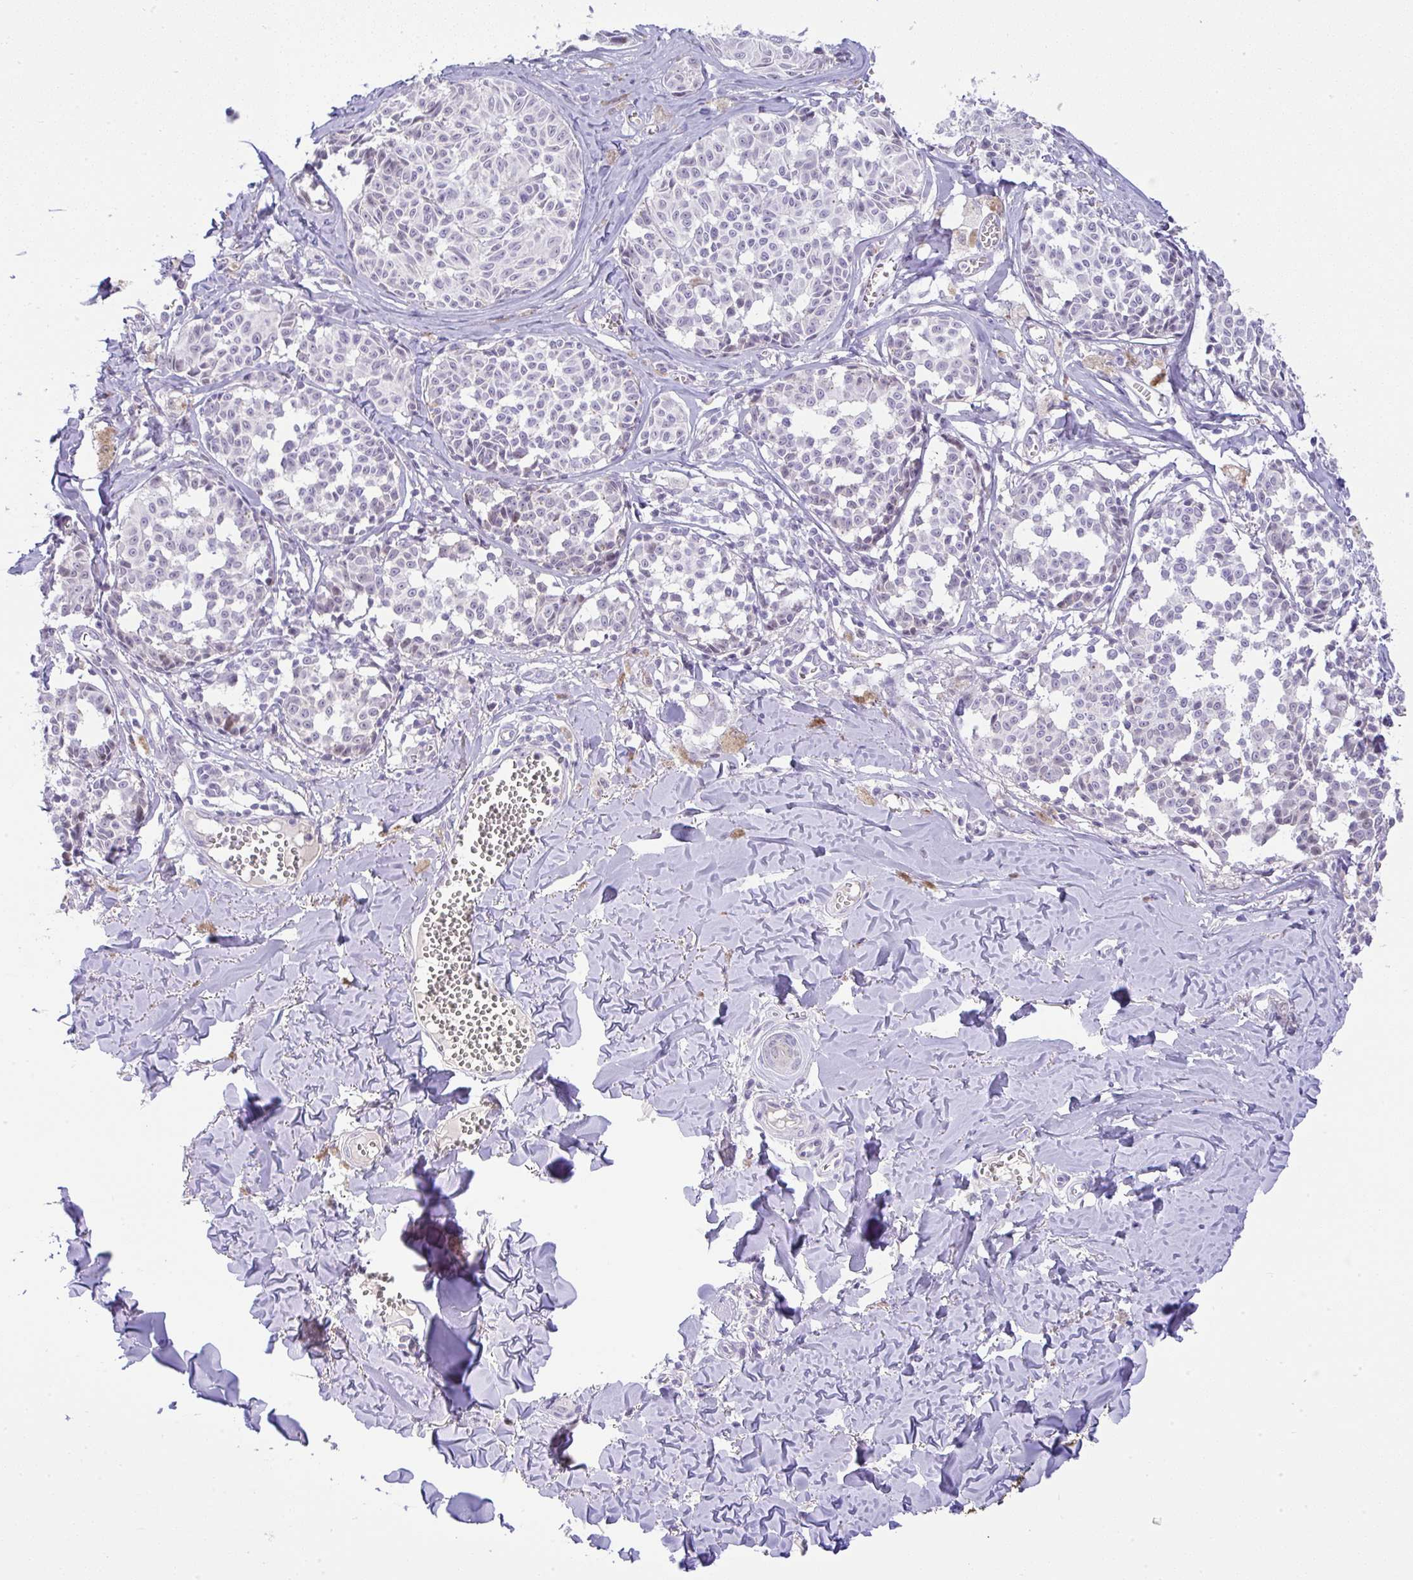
{"staining": {"intensity": "negative", "quantity": "none", "location": "none"}, "tissue": "melanoma", "cell_type": "Tumor cells", "image_type": "cancer", "snomed": [{"axis": "morphology", "description": "Malignant melanoma, NOS"}, {"axis": "topography", "description": "Skin"}], "caption": "Image shows no significant protein expression in tumor cells of malignant melanoma.", "gene": "FAM177A1", "patient": {"sex": "female", "age": 43}}